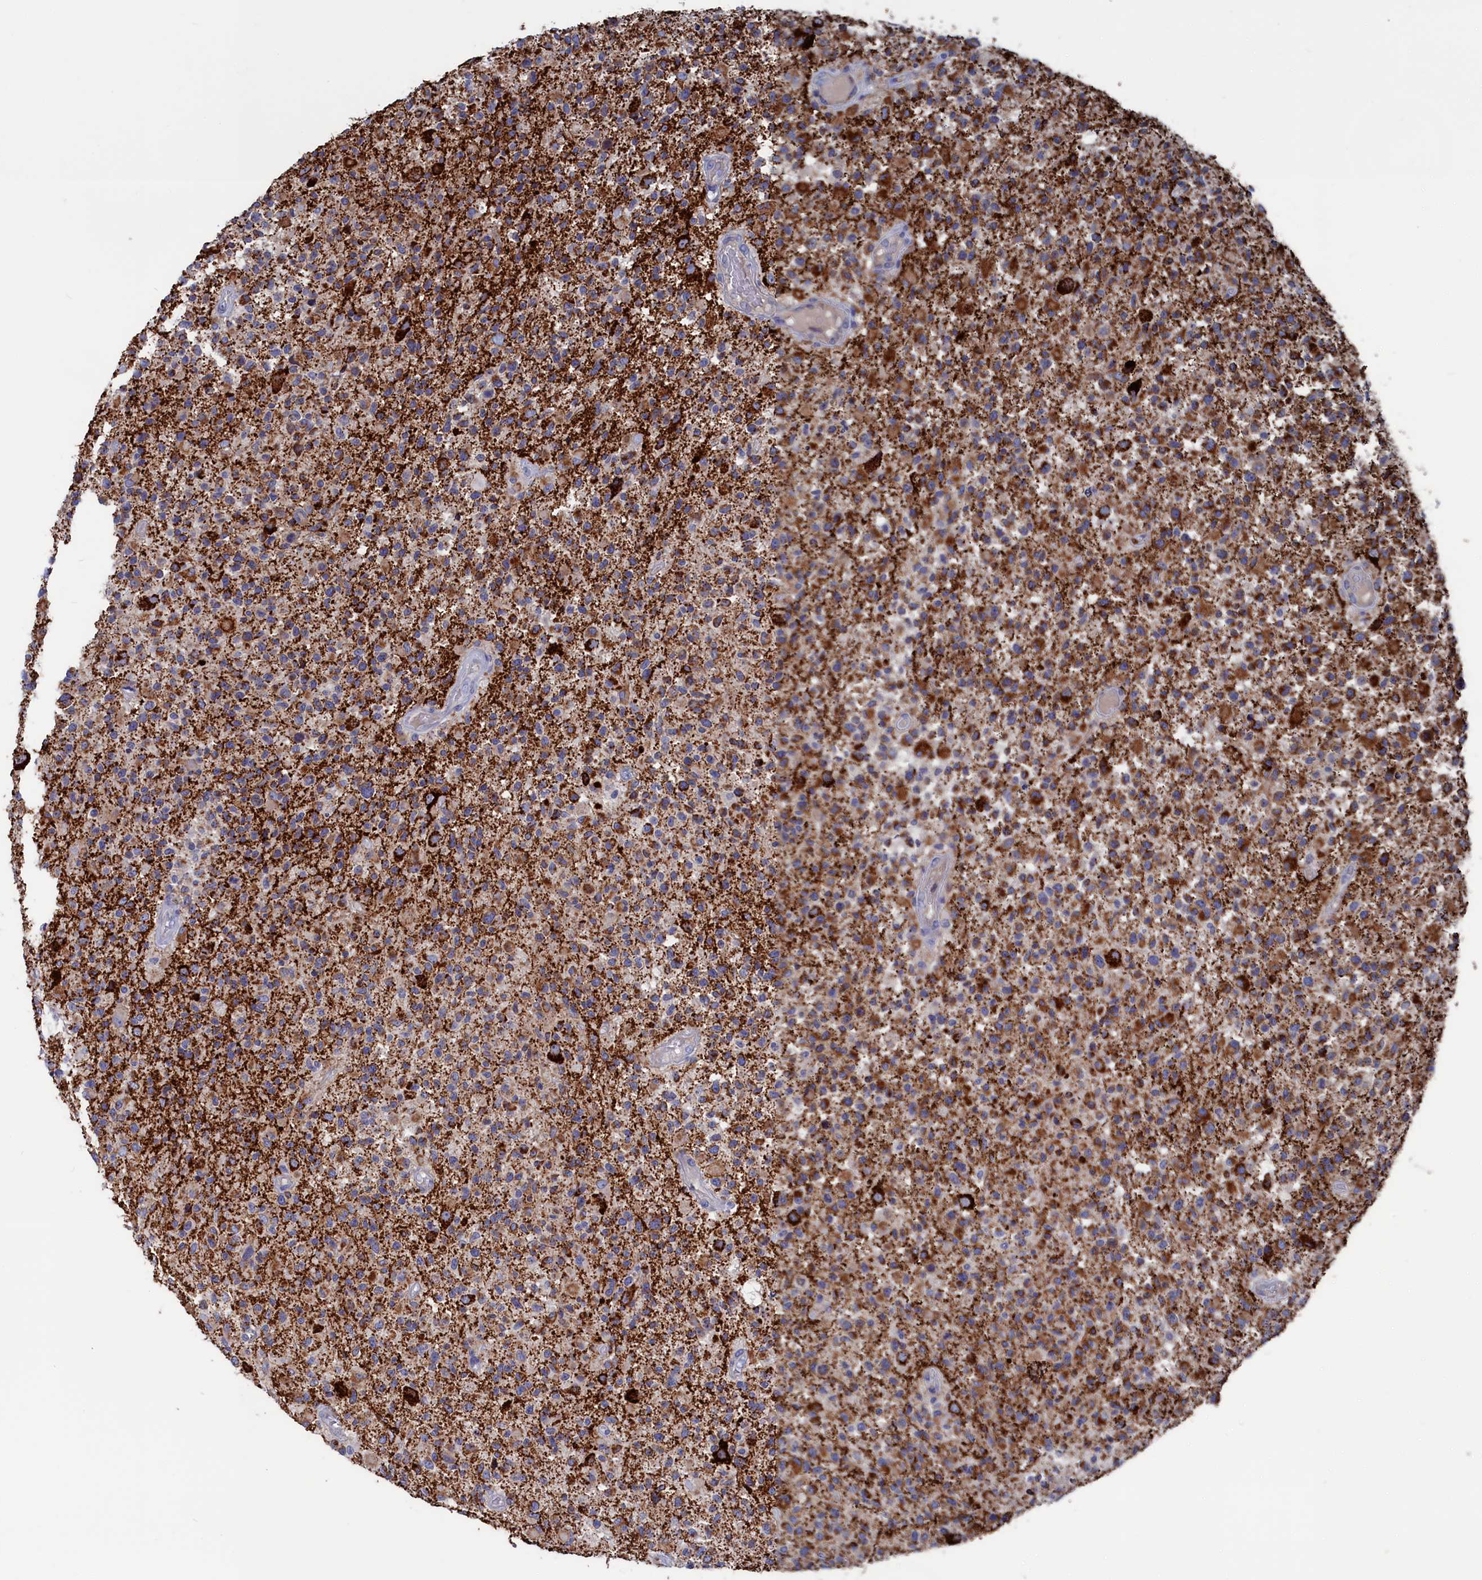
{"staining": {"intensity": "moderate", "quantity": "25%-75%", "location": "cytoplasmic/membranous"}, "tissue": "glioma", "cell_type": "Tumor cells", "image_type": "cancer", "snomed": [{"axis": "morphology", "description": "Glioma, malignant, High grade"}, {"axis": "morphology", "description": "Glioblastoma, NOS"}, {"axis": "topography", "description": "Brain"}], "caption": "Glioblastoma was stained to show a protein in brown. There is medium levels of moderate cytoplasmic/membranous expression in about 25%-75% of tumor cells.", "gene": "CEND1", "patient": {"sex": "male", "age": 60}}